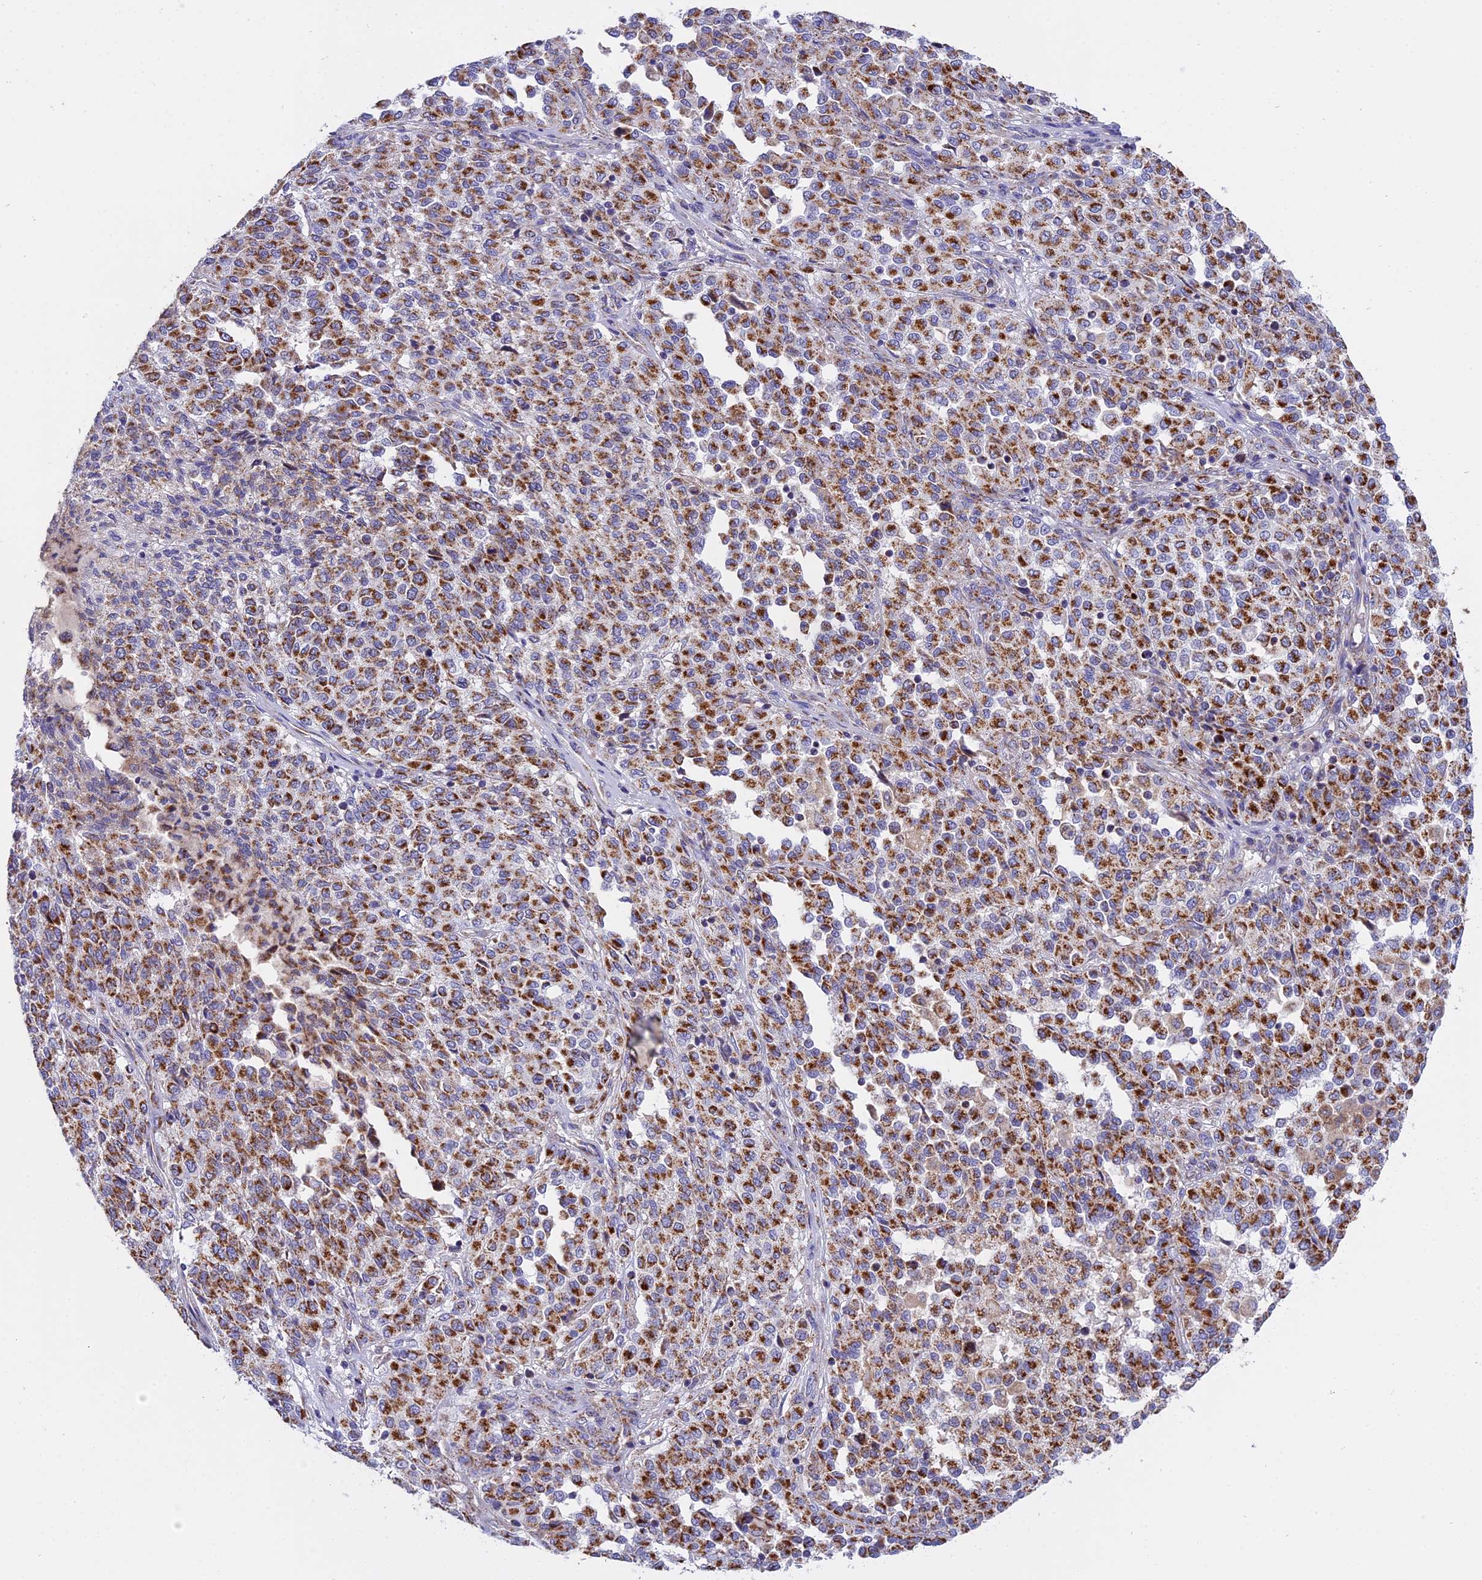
{"staining": {"intensity": "strong", "quantity": ">75%", "location": "cytoplasmic/membranous"}, "tissue": "melanoma", "cell_type": "Tumor cells", "image_type": "cancer", "snomed": [{"axis": "morphology", "description": "Malignant melanoma, Metastatic site"}, {"axis": "topography", "description": "Pancreas"}], "caption": "Strong cytoplasmic/membranous positivity is present in approximately >75% of tumor cells in malignant melanoma (metastatic site). The protein is shown in brown color, while the nuclei are stained blue.", "gene": "MRPS34", "patient": {"sex": "female", "age": 30}}